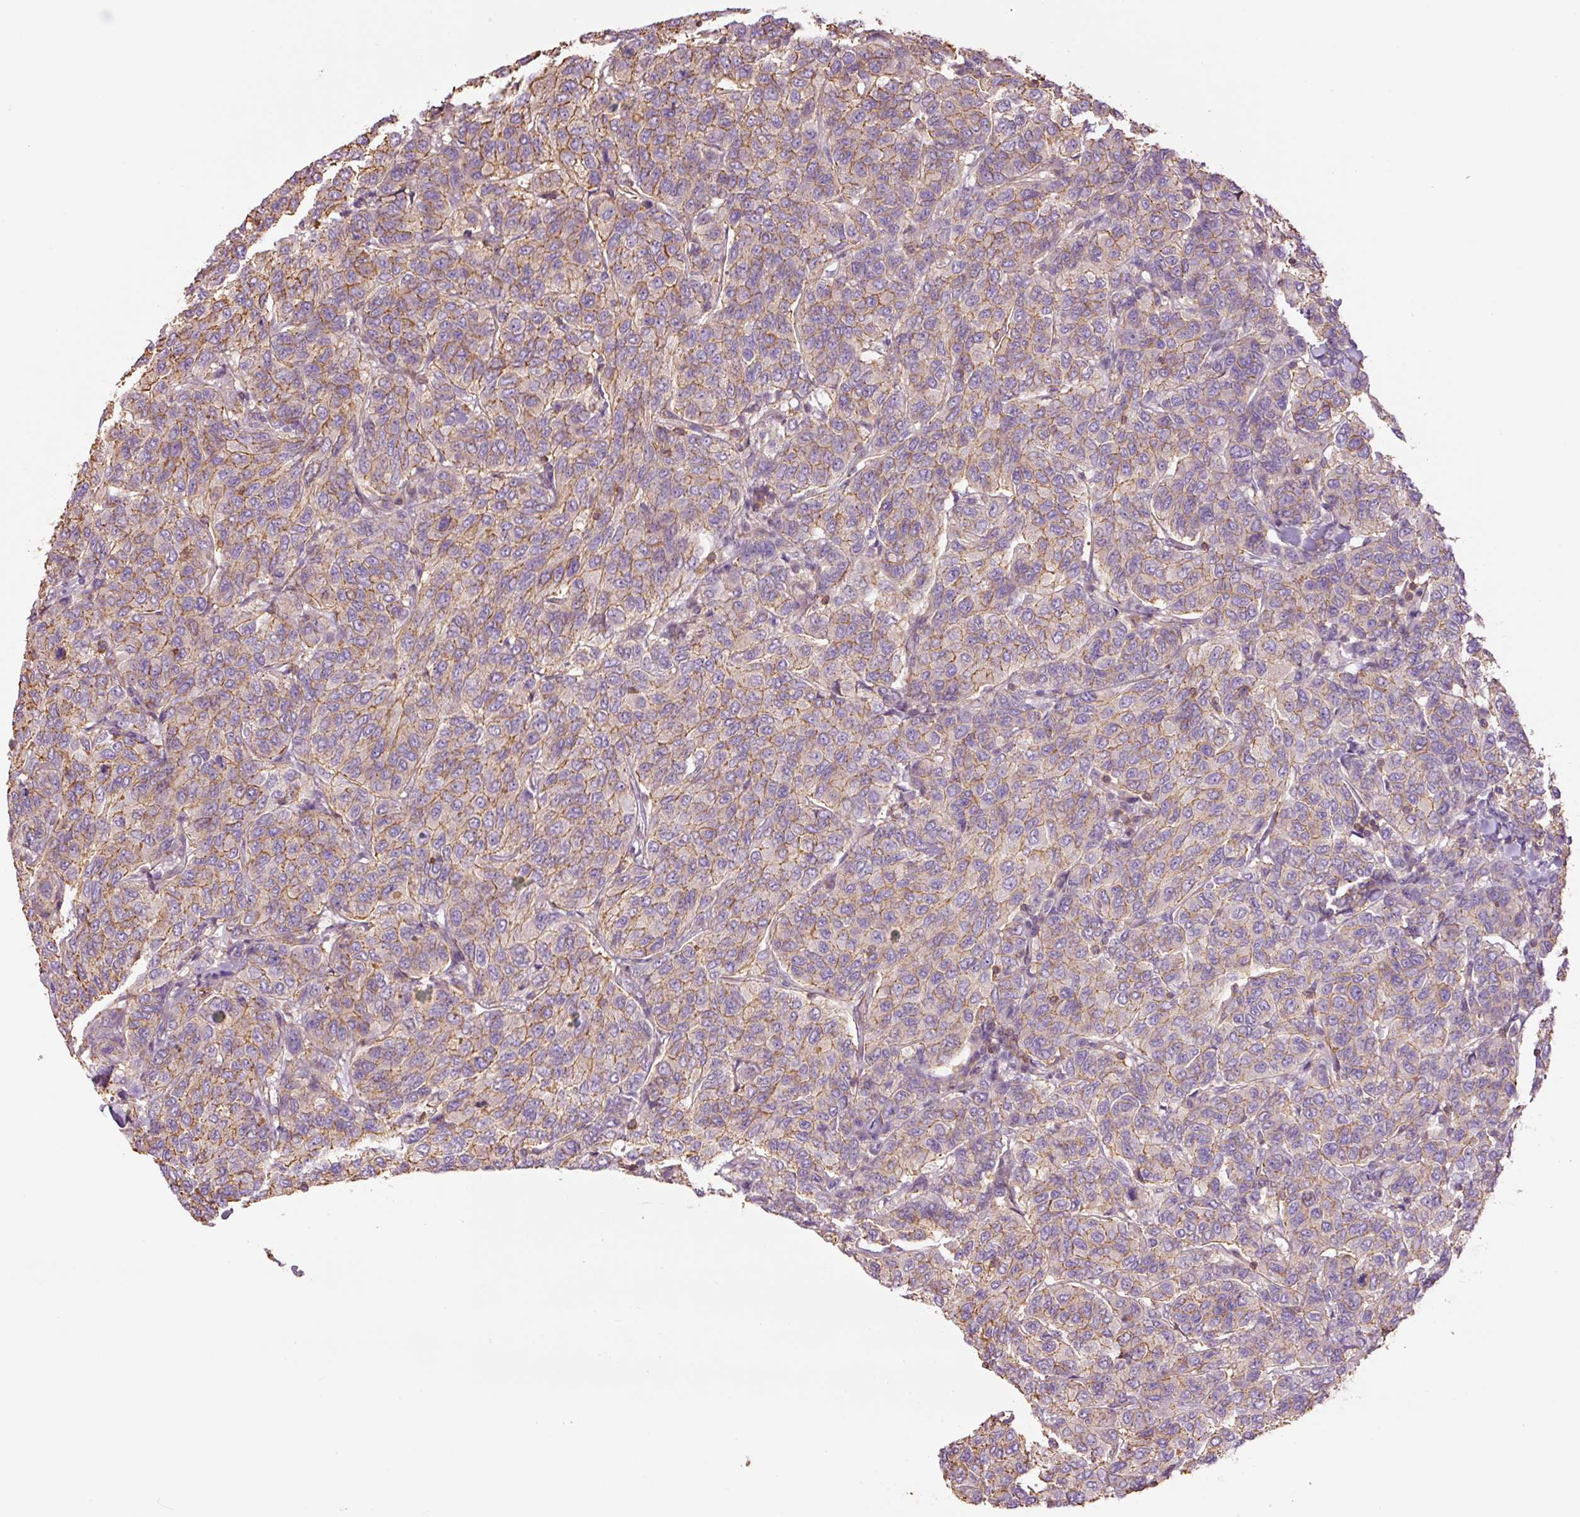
{"staining": {"intensity": "moderate", "quantity": "25%-75%", "location": "cytoplasmic/membranous"}, "tissue": "breast cancer", "cell_type": "Tumor cells", "image_type": "cancer", "snomed": [{"axis": "morphology", "description": "Duct carcinoma"}, {"axis": "topography", "description": "Breast"}], "caption": "IHC (DAB) staining of human breast cancer shows moderate cytoplasmic/membranous protein staining in about 25%-75% of tumor cells.", "gene": "PPP1R1B", "patient": {"sex": "female", "age": 55}}